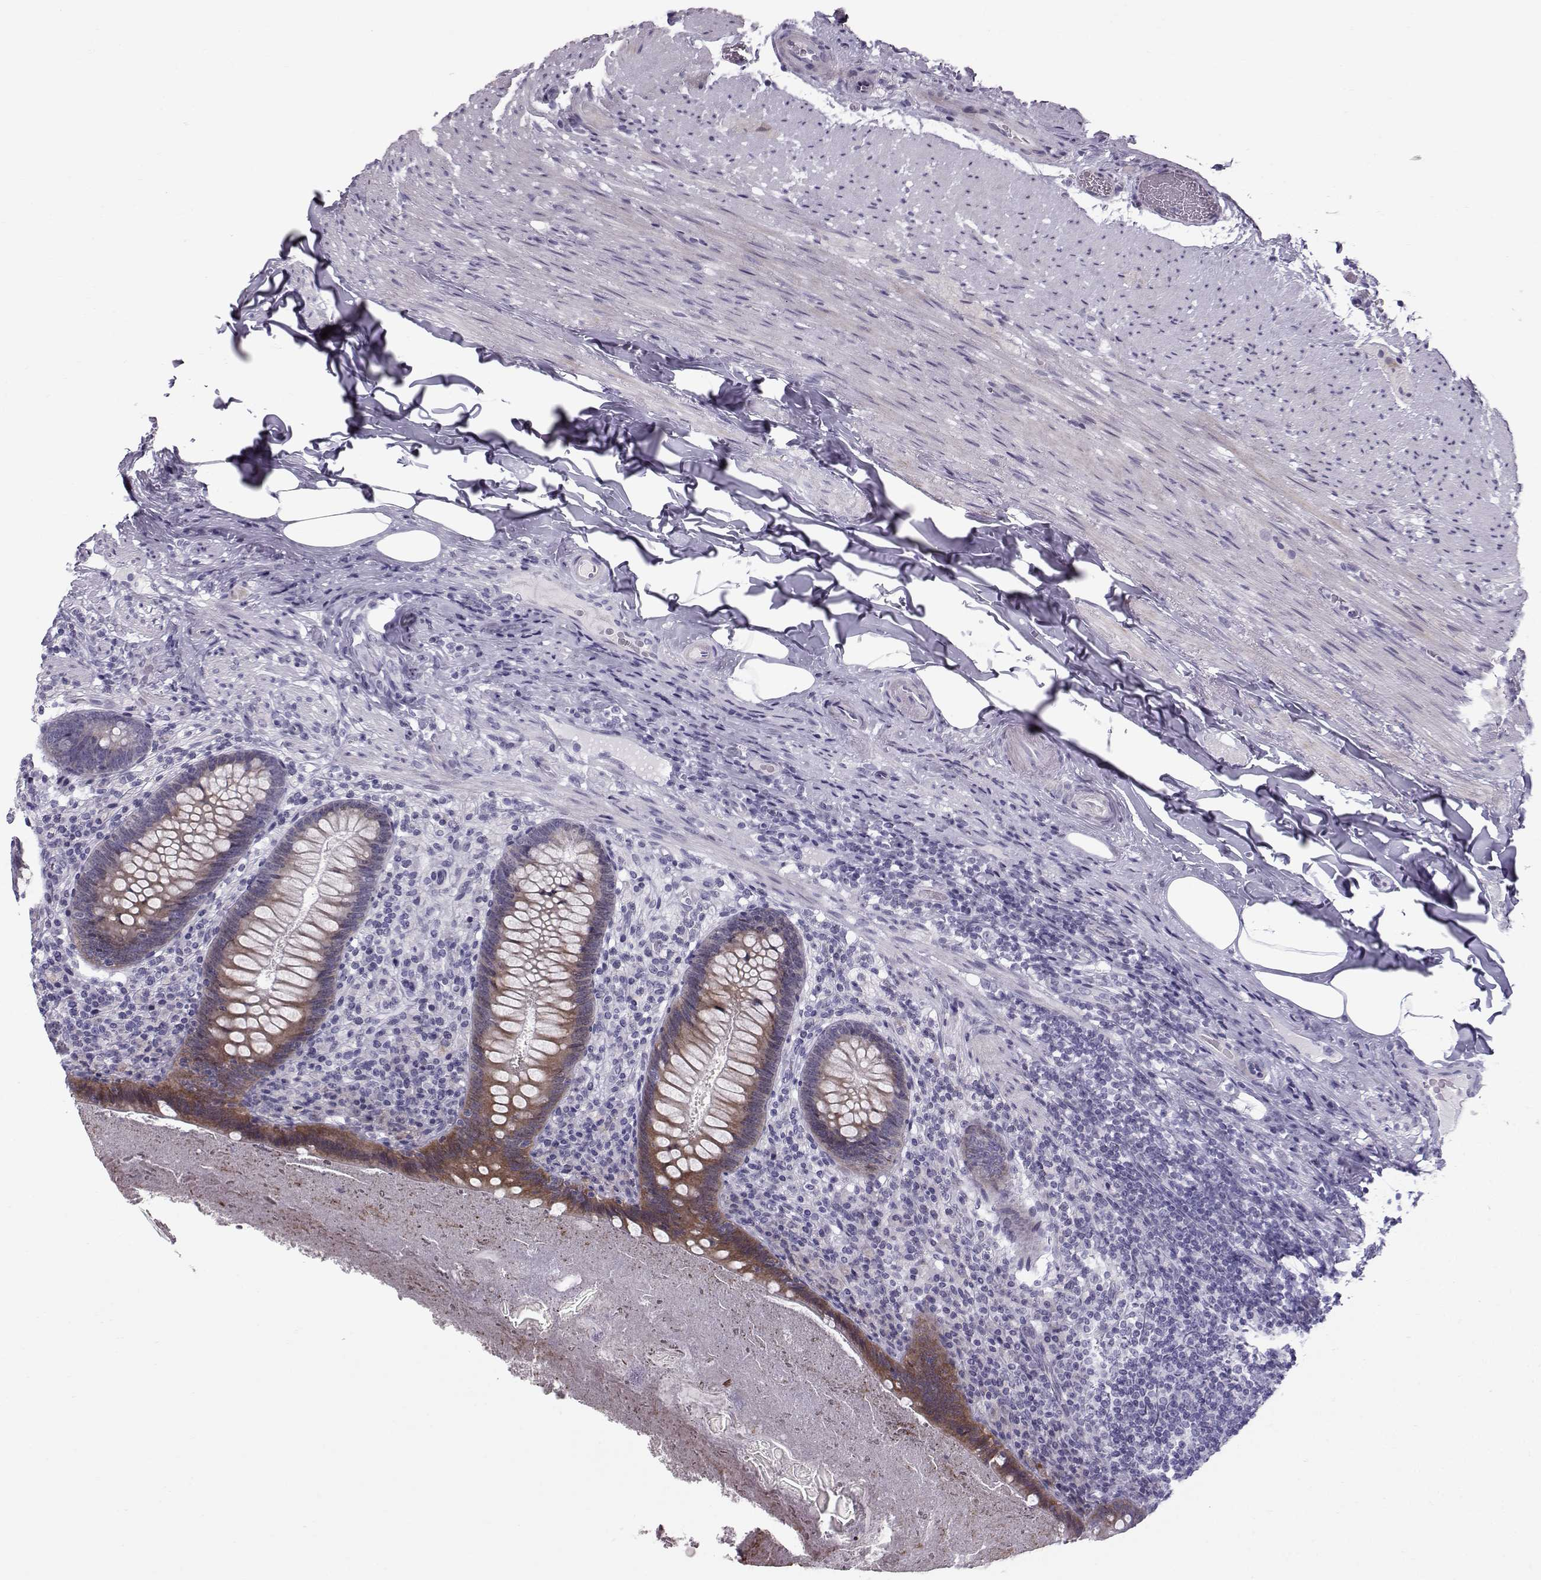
{"staining": {"intensity": "moderate", "quantity": "25%-75%", "location": "cytoplasmic/membranous"}, "tissue": "appendix", "cell_type": "Glandular cells", "image_type": "normal", "snomed": [{"axis": "morphology", "description": "Normal tissue, NOS"}, {"axis": "topography", "description": "Appendix"}], "caption": "High-power microscopy captured an IHC histopathology image of benign appendix, revealing moderate cytoplasmic/membranous expression in approximately 25%-75% of glandular cells. The staining is performed using DAB brown chromogen to label protein expression. The nuclei are counter-stained blue using hematoxylin.", "gene": "DMRT3", "patient": {"sex": "male", "age": 47}}